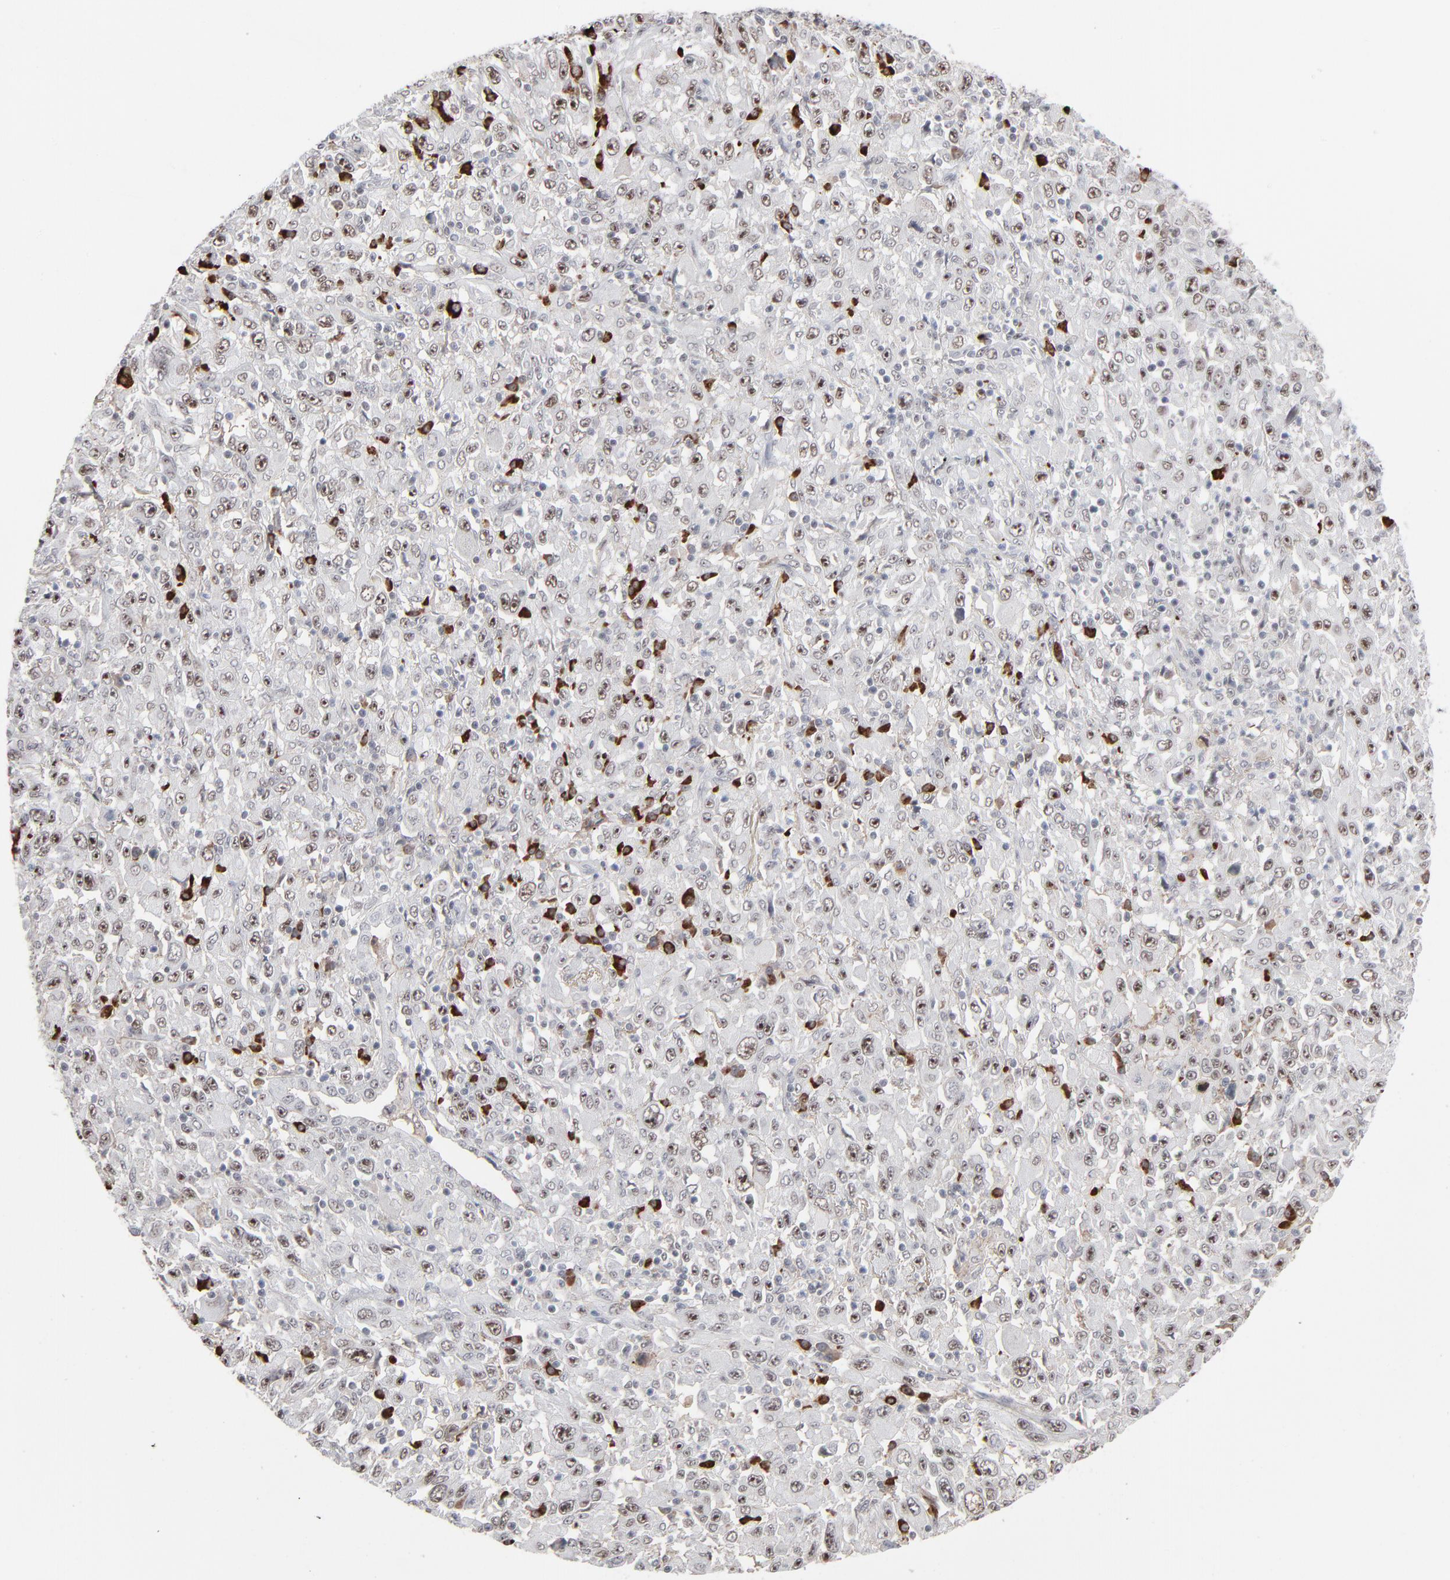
{"staining": {"intensity": "moderate", "quantity": "25%-75%", "location": "nuclear"}, "tissue": "melanoma", "cell_type": "Tumor cells", "image_type": "cancer", "snomed": [{"axis": "morphology", "description": "Malignant melanoma, Metastatic site"}, {"axis": "topography", "description": "Skin"}], "caption": "A brown stain highlights moderate nuclear expression of a protein in human melanoma tumor cells. (brown staining indicates protein expression, while blue staining denotes nuclei).", "gene": "MPHOSPH6", "patient": {"sex": "female", "age": 56}}